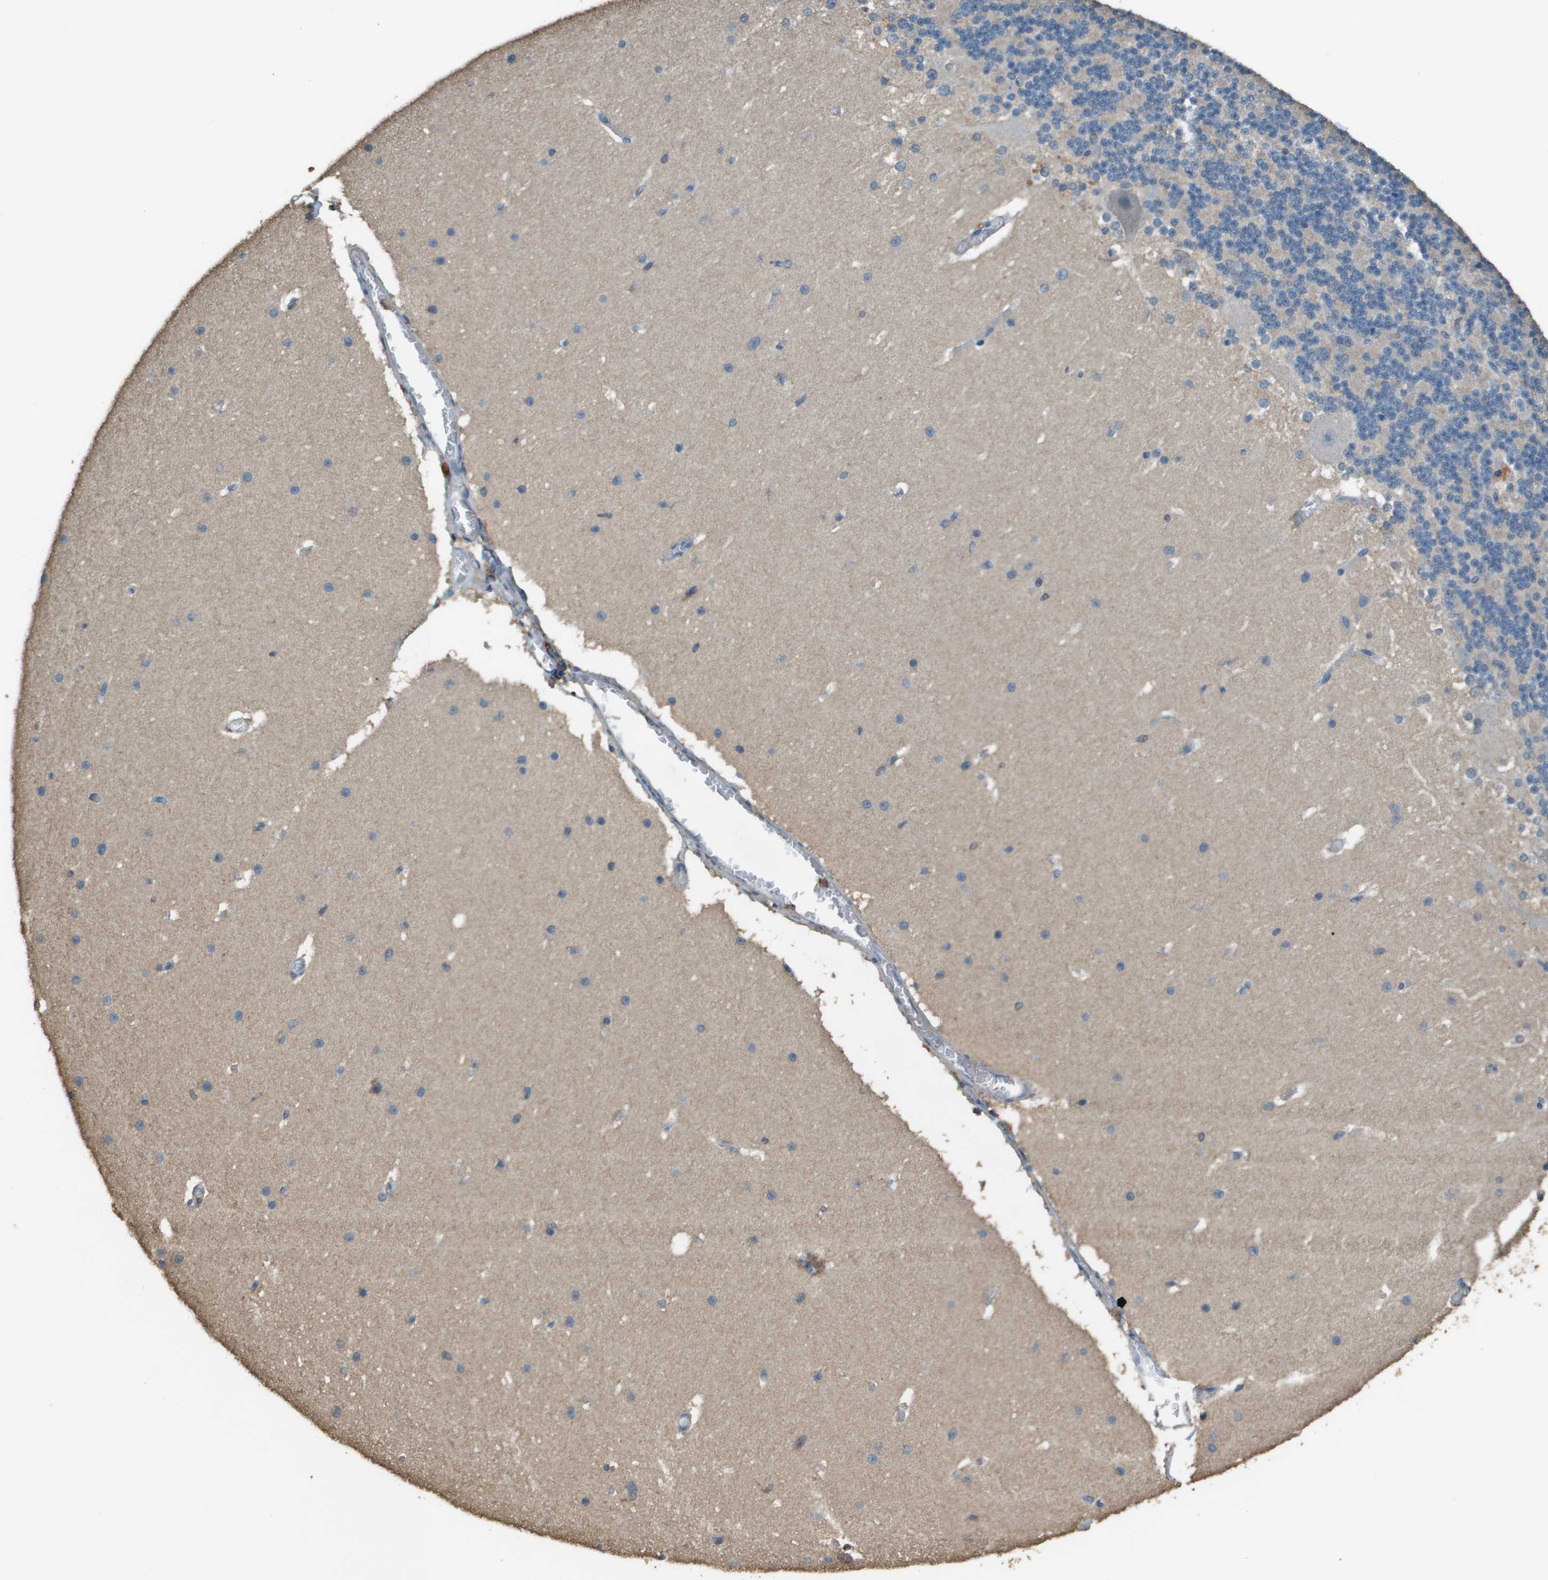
{"staining": {"intensity": "negative", "quantity": "none", "location": "none"}, "tissue": "cerebellum", "cell_type": "Cells in granular layer", "image_type": "normal", "snomed": [{"axis": "morphology", "description": "Normal tissue, NOS"}, {"axis": "topography", "description": "Cerebellum"}], "caption": "Human cerebellum stained for a protein using immunohistochemistry (IHC) demonstrates no staining in cells in granular layer.", "gene": "MS4A7", "patient": {"sex": "female", "age": 19}}